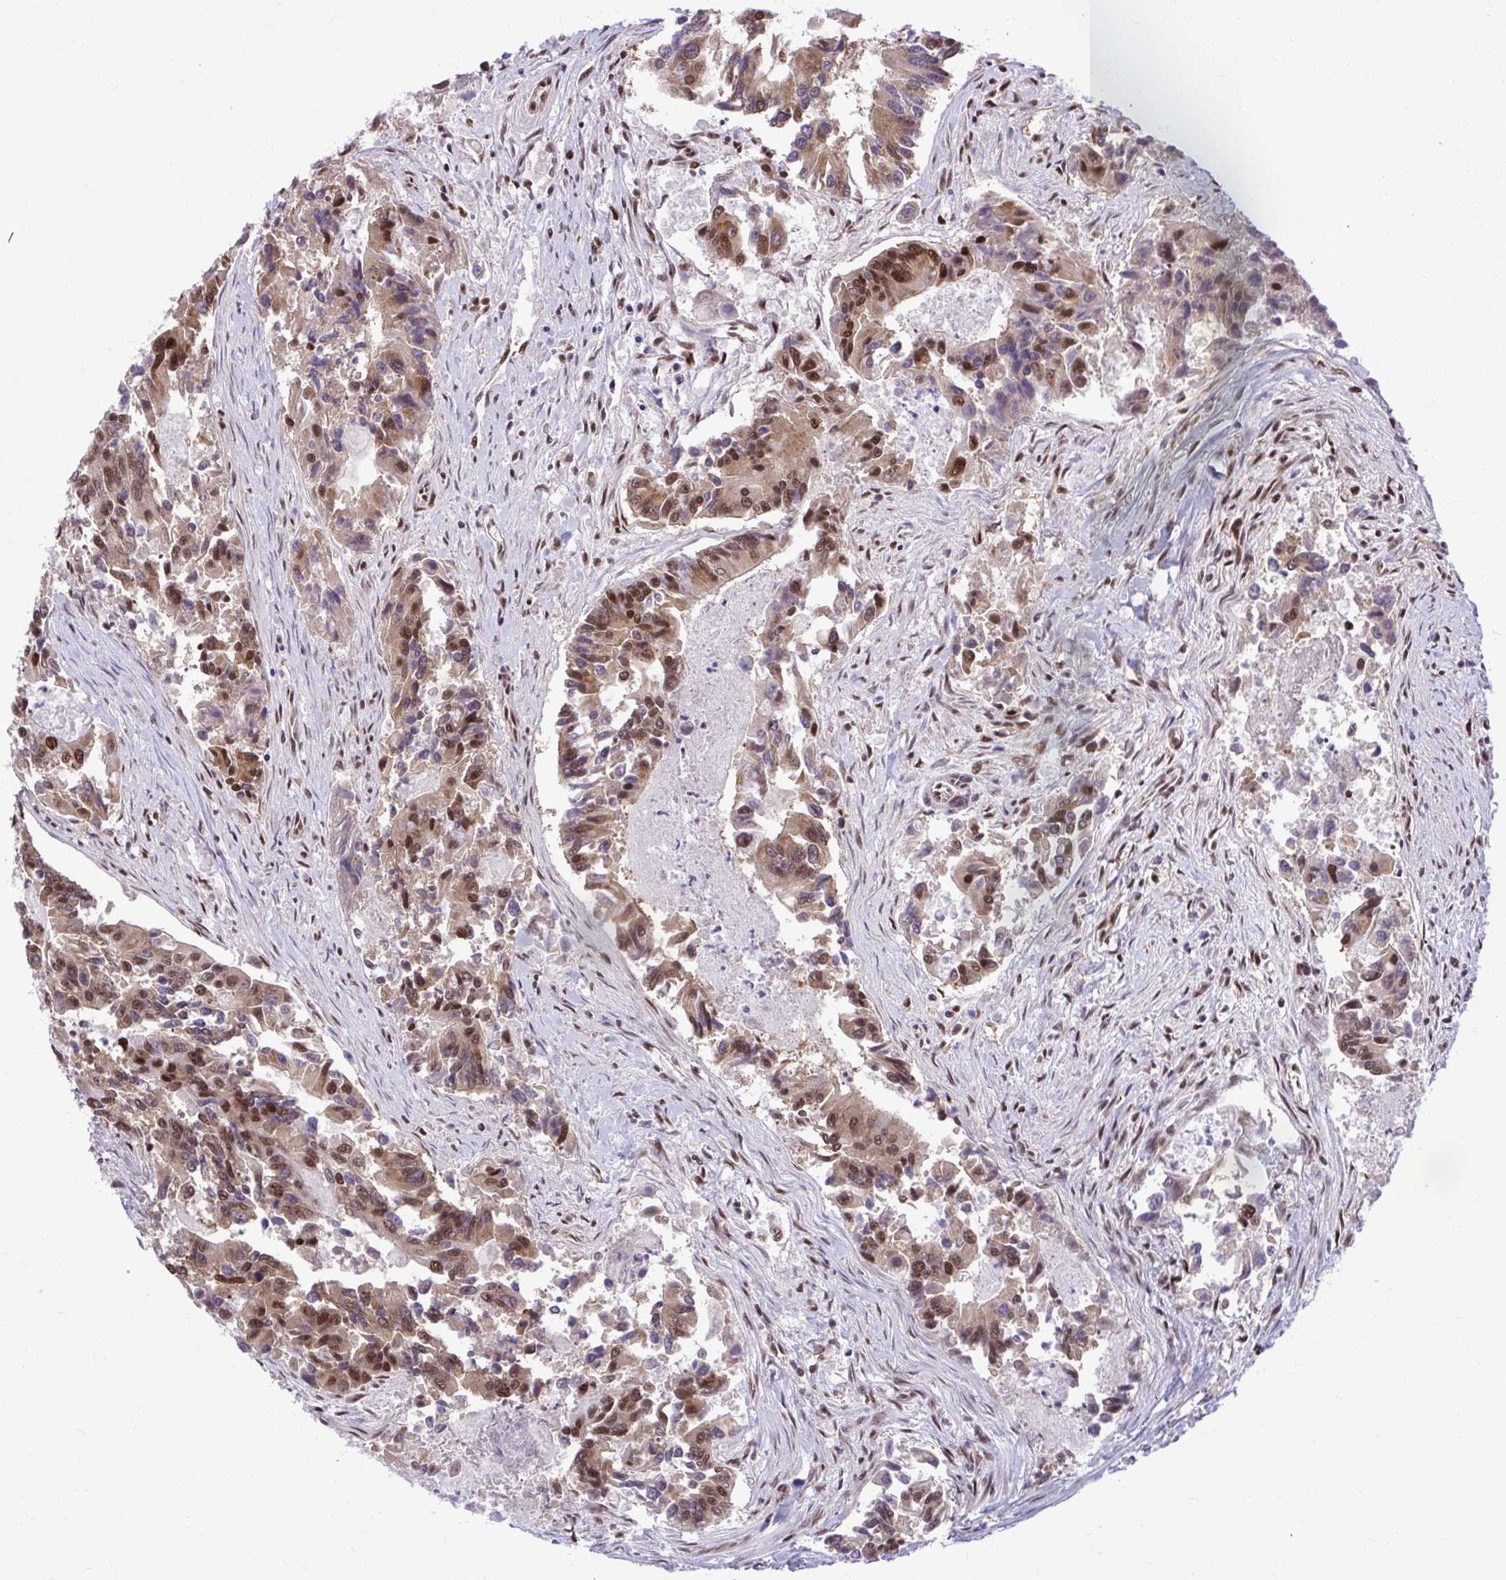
{"staining": {"intensity": "strong", "quantity": "25%-75%", "location": "nuclear"}, "tissue": "colorectal cancer", "cell_type": "Tumor cells", "image_type": "cancer", "snomed": [{"axis": "morphology", "description": "Adenocarcinoma, NOS"}, {"axis": "topography", "description": "Colon"}], "caption": "Protein staining of colorectal cancer tissue reveals strong nuclear expression in about 25%-75% of tumor cells. The staining was performed using DAB (3,3'-diaminobenzidine), with brown indicating positive protein expression. Nuclei are stained blue with hematoxylin.", "gene": "PRPF19", "patient": {"sex": "female", "age": 67}}